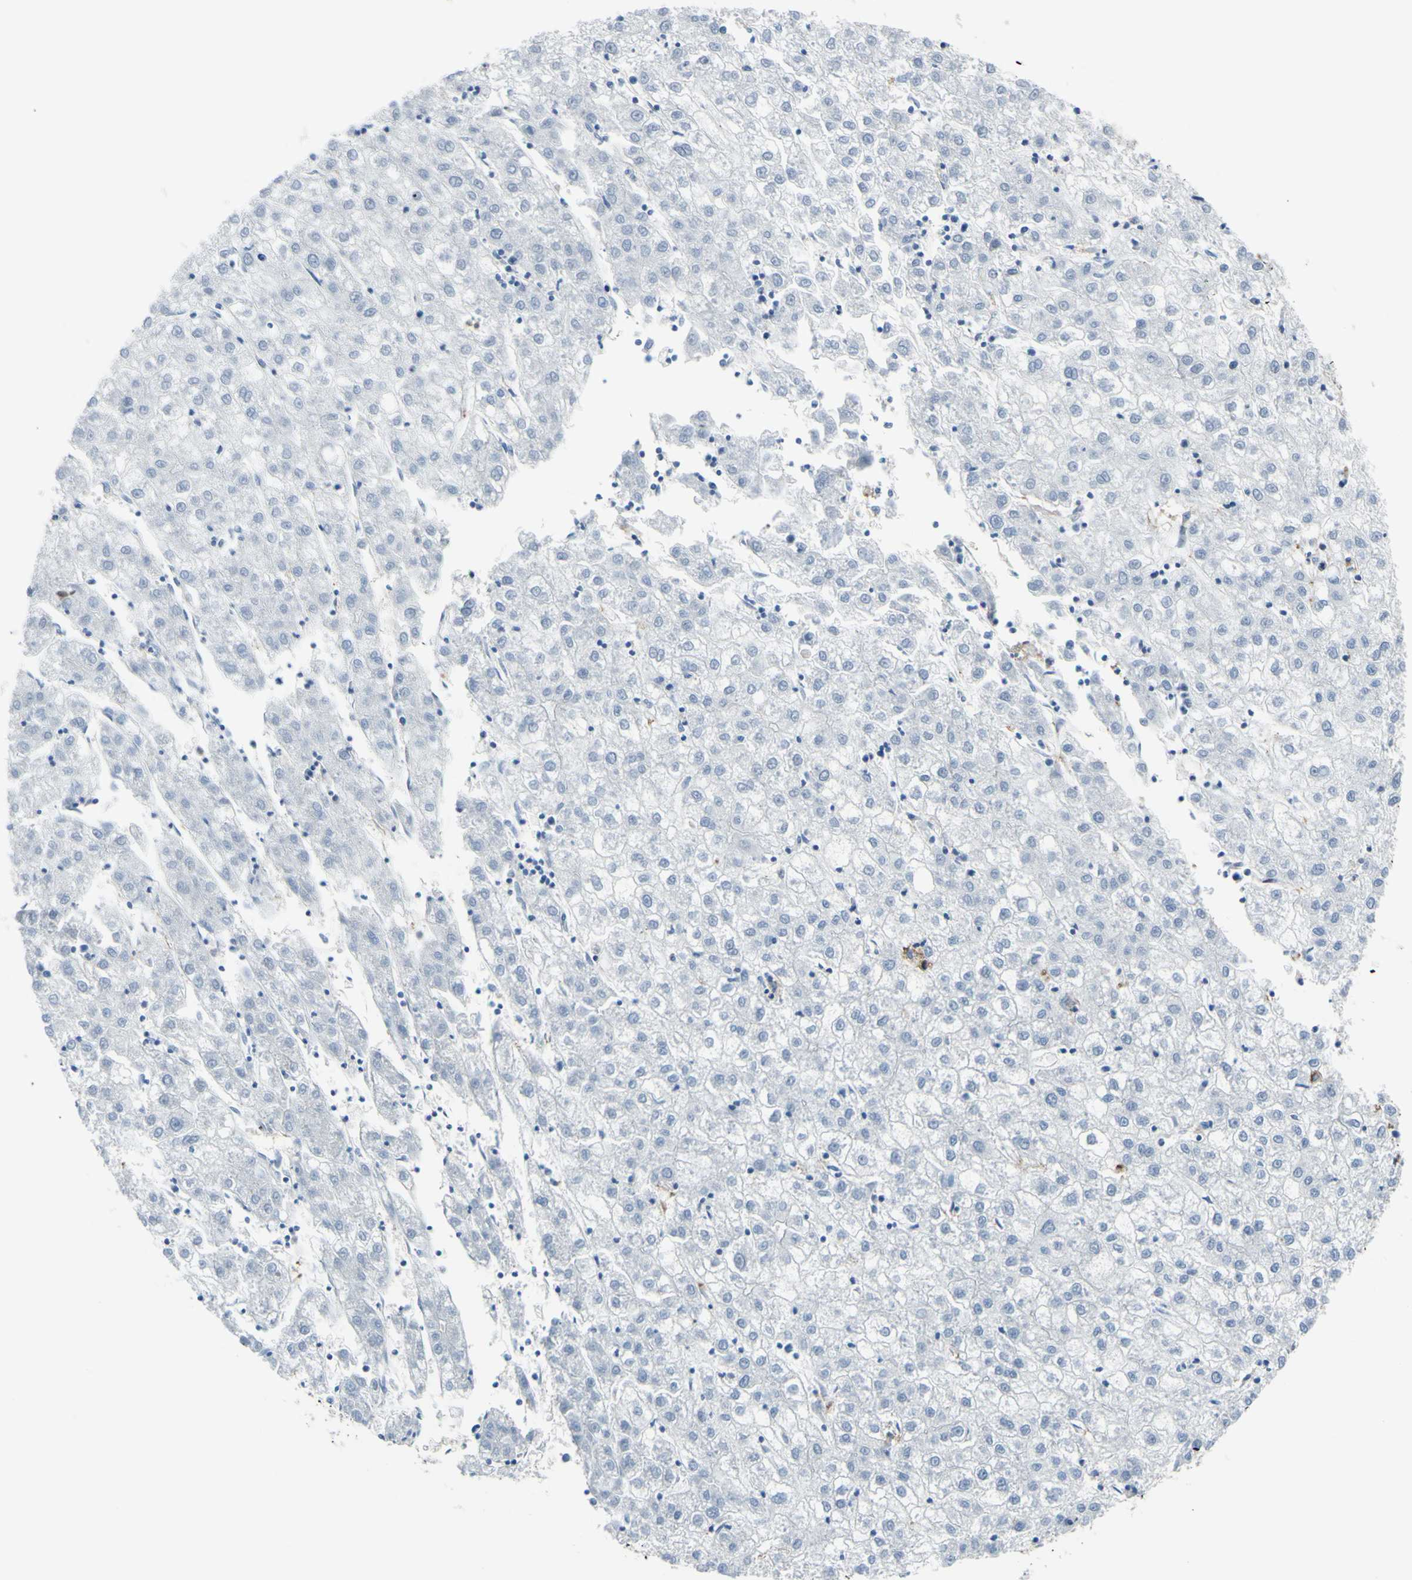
{"staining": {"intensity": "negative", "quantity": "none", "location": "none"}, "tissue": "liver cancer", "cell_type": "Tumor cells", "image_type": "cancer", "snomed": [{"axis": "morphology", "description": "Carcinoma, Hepatocellular, NOS"}, {"axis": "topography", "description": "Liver"}], "caption": "Liver hepatocellular carcinoma was stained to show a protein in brown. There is no significant positivity in tumor cells. Nuclei are stained in blue.", "gene": "FCGR2A", "patient": {"sex": "male", "age": 72}}